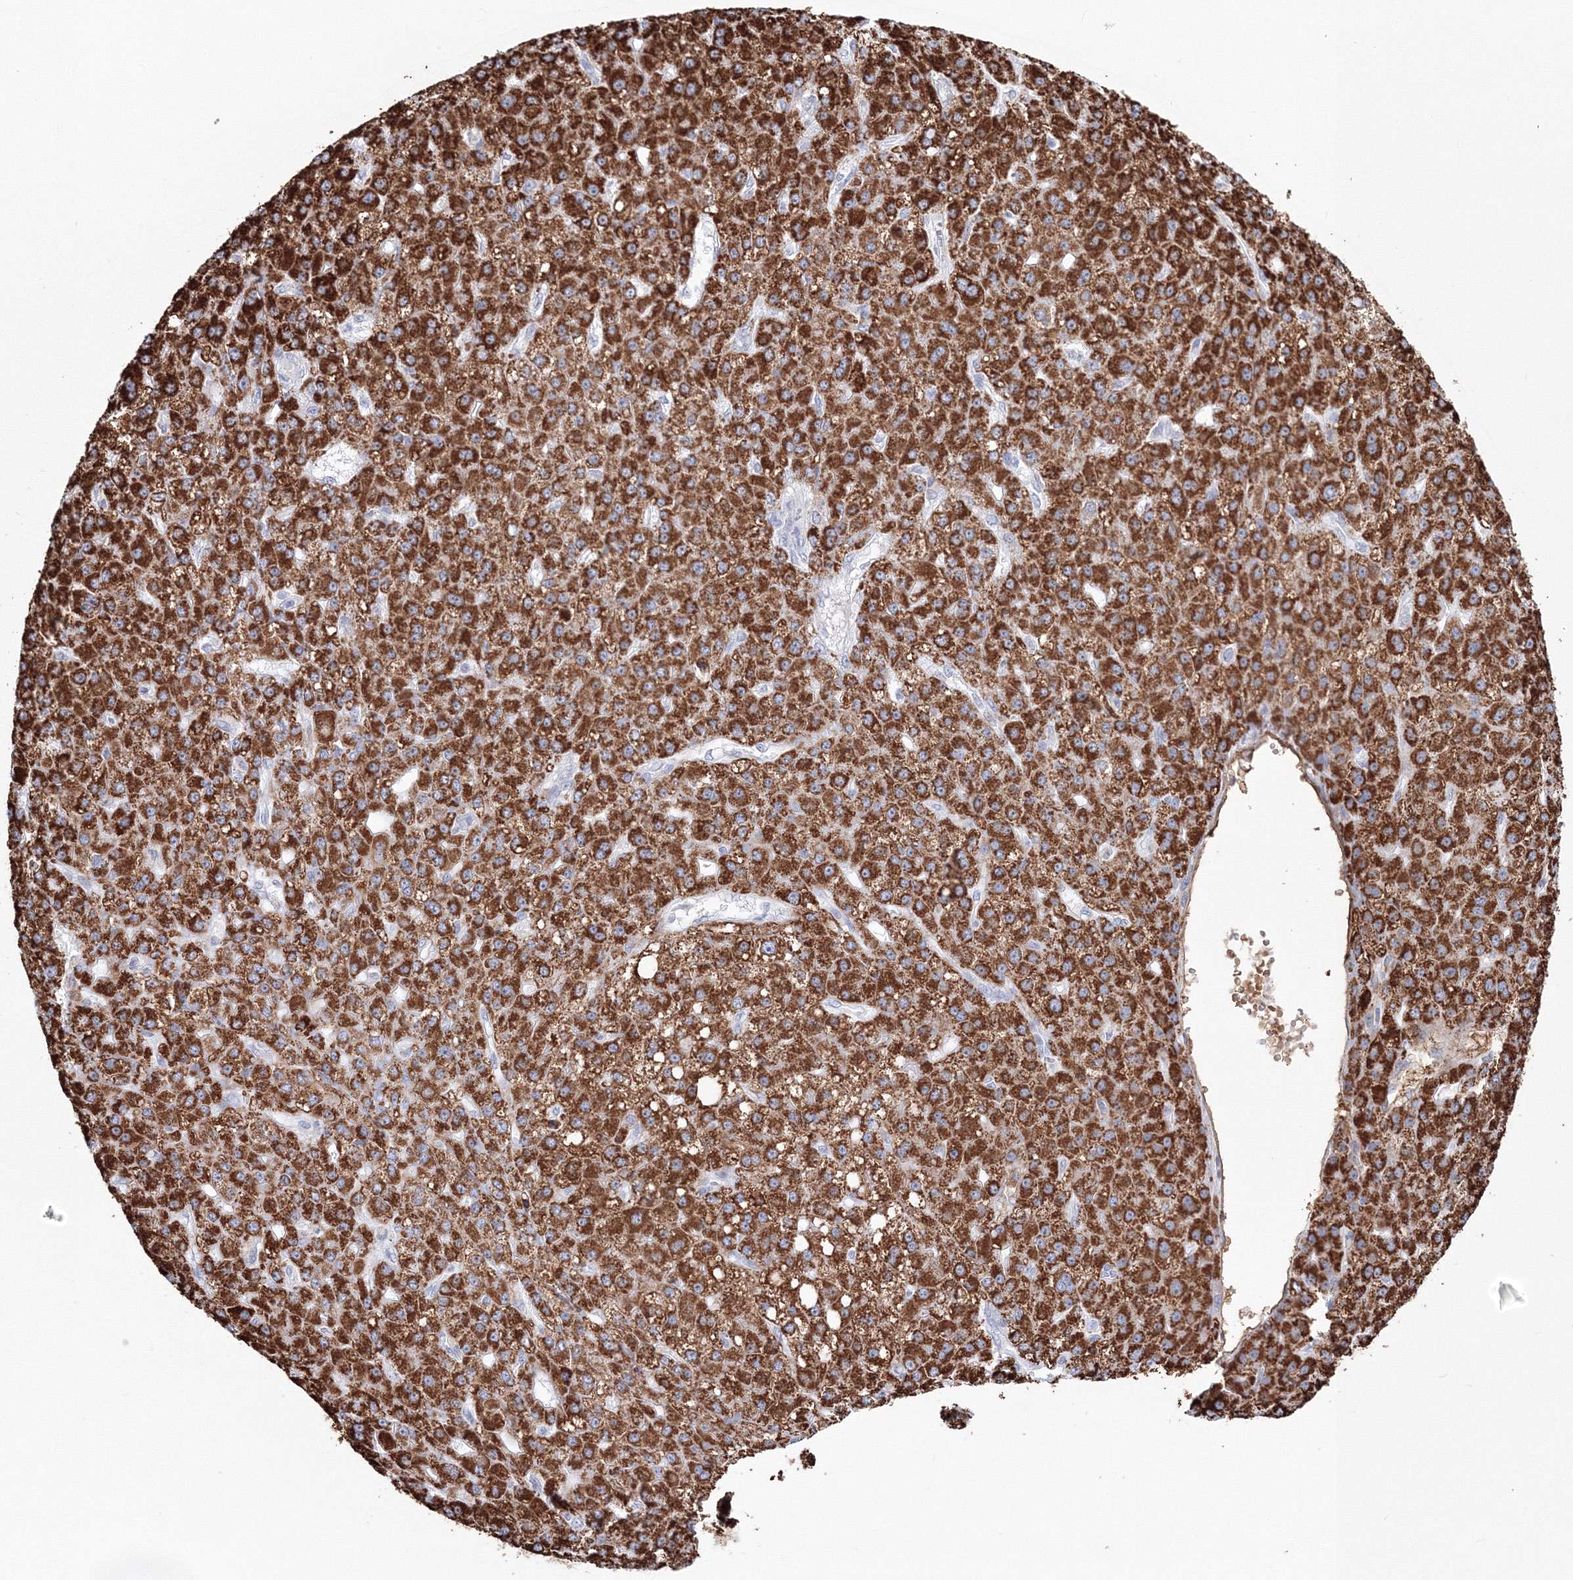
{"staining": {"intensity": "strong", "quantity": ">75%", "location": "cytoplasmic/membranous"}, "tissue": "liver cancer", "cell_type": "Tumor cells", "image_type": "cancer", "snomed": [{"axis": "morphology", "description": "Carcinoma, Hepatocellular, NOS"}, {"axis": "topography", "description": "Liver"}], "caption": "Liver cancer stained with a protein marker demonstrates strong staining in tumor cells.", "gene": "VSIG1", "patient": {"sex": "male", "age": 67}}